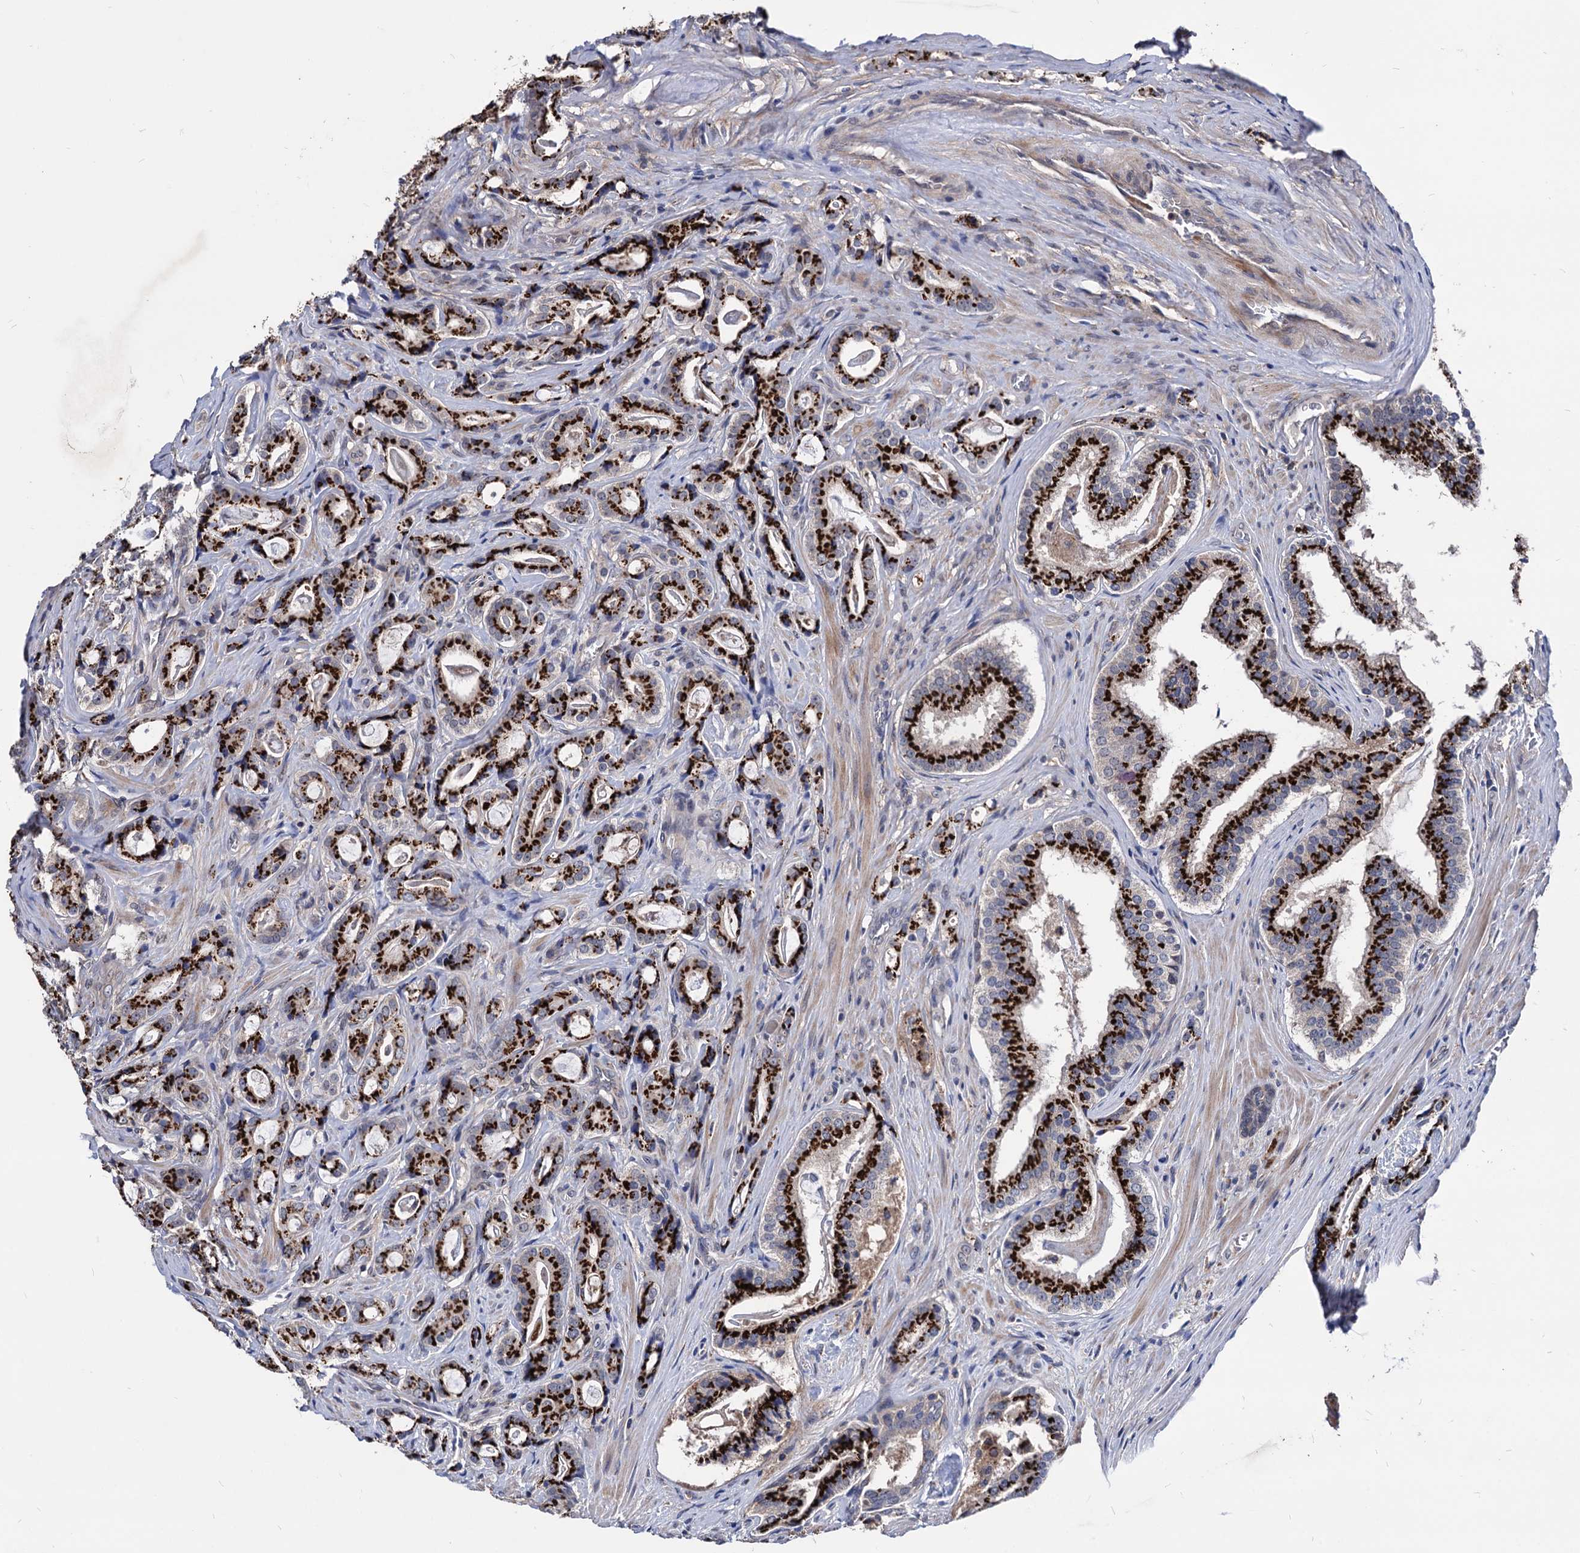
{"staining": {"intensity": "strong", "quantity": ">75%", "location": "cytoplasmic/membranous"}, "tissue": "prostate cancer", "cell_type": "Tumor cells", "image_type": "cancer", "snomed": [{"axis": "morphology", "description": "Adenocarcinoma, High grade"}, {"axis": "topography", "description": "Prostate"}], "caption": "Human prostate high-grade adenocarcinoma stained with a protein marker reveals strong staining in tumor cells.", "gene": "ESD", "patient": {"sex": "male", "age": 63}}